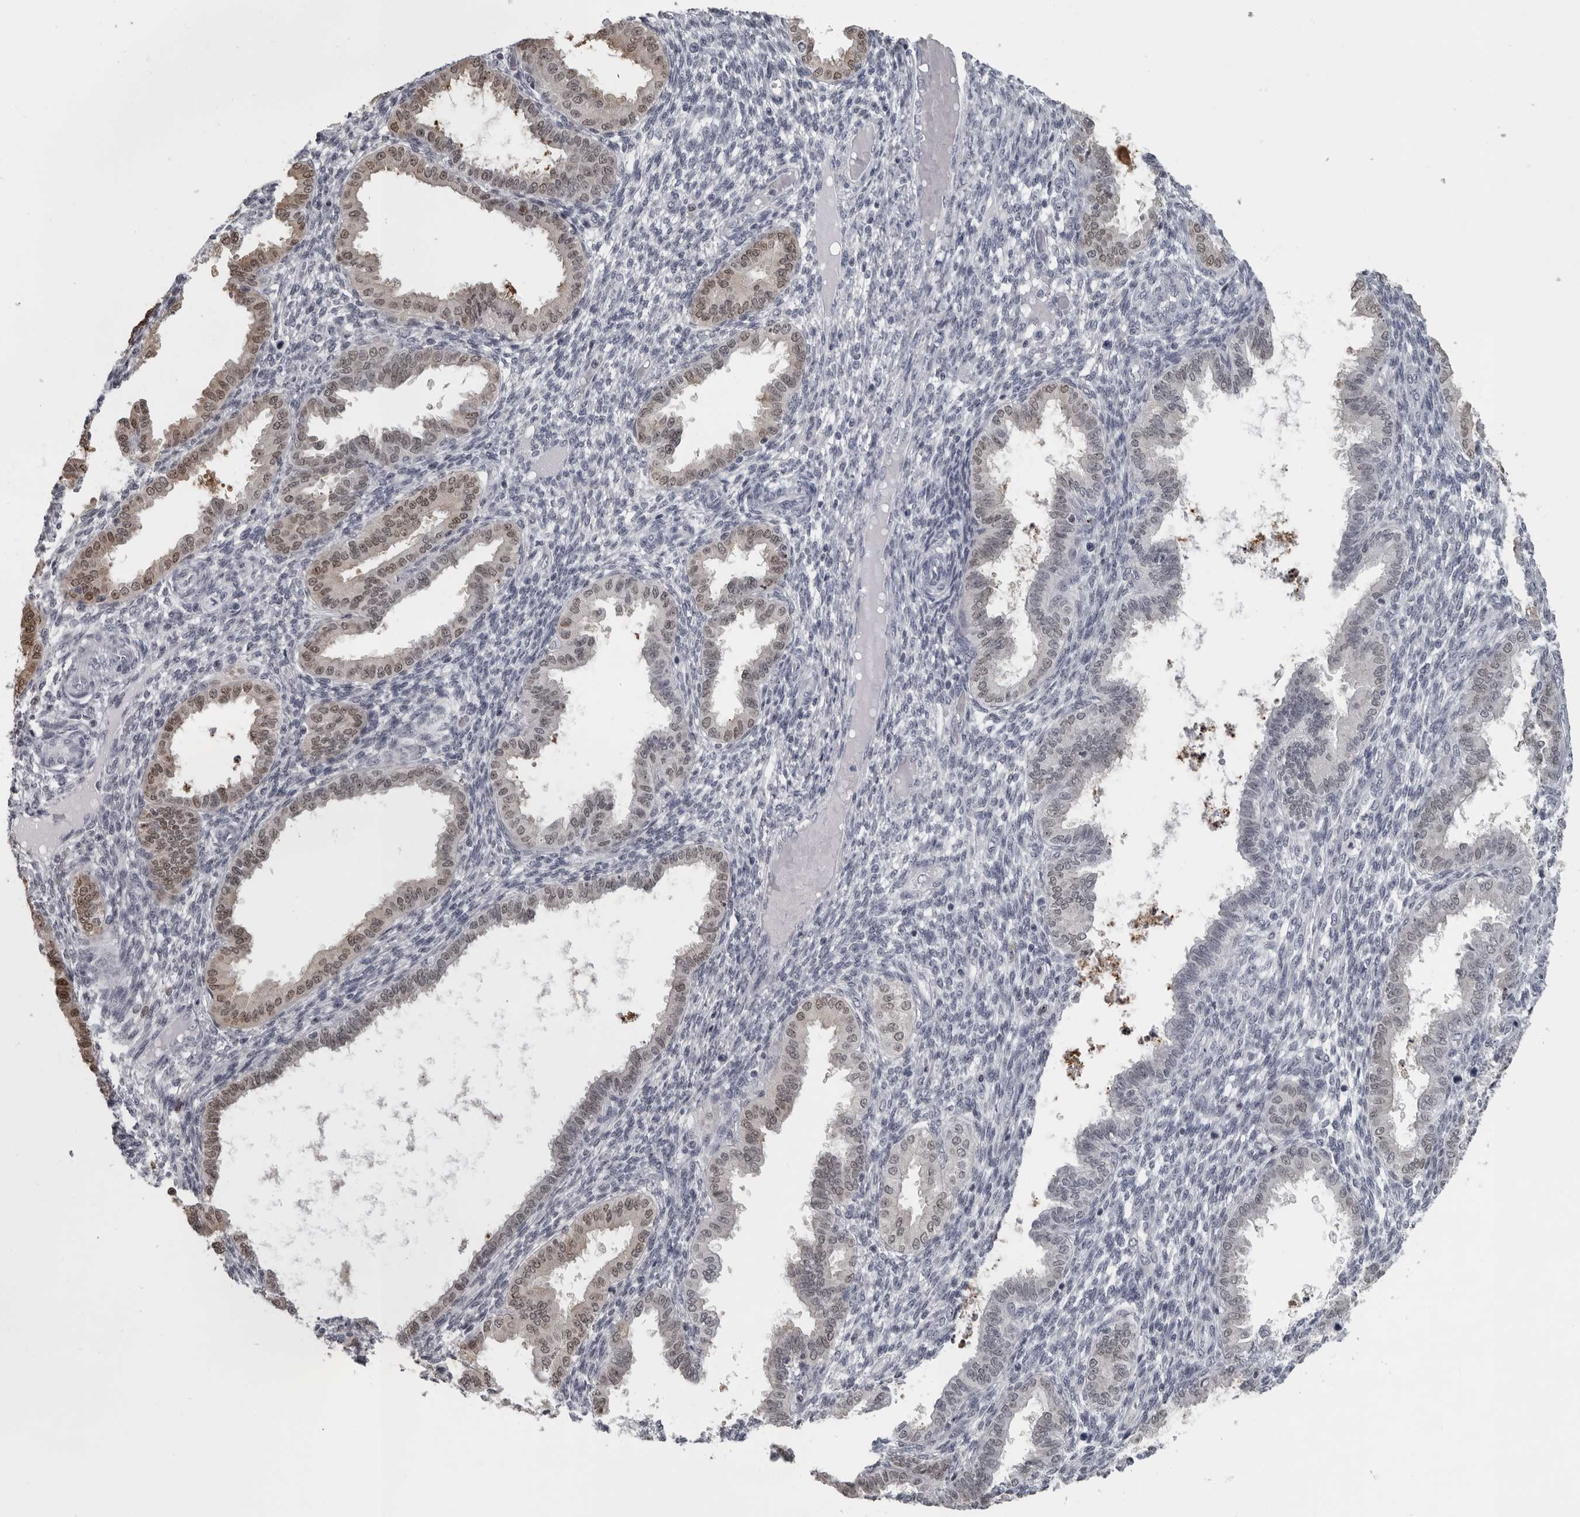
{"staining": {"intensity": "negative", "quantity": "none", "location": "none"}, "tissue": "endometrium", "cell_type": "Cells in endometrial stroma", "image_type": "normal", "snomed": [{"axis": "morphology", "description": "Normal tissue, NOS"}, {"axis": "topography", "description": "Endometrium"}], "caption": "Immunohistochemistry micrograph of normal endometrium: endometrium stained with DAB (3,3'-diaminobenzidine) displays no significant protein expression in cells in endometrial stroma.", "gene": "LZIC", "patient": {"sex": "female", "age": 33}}